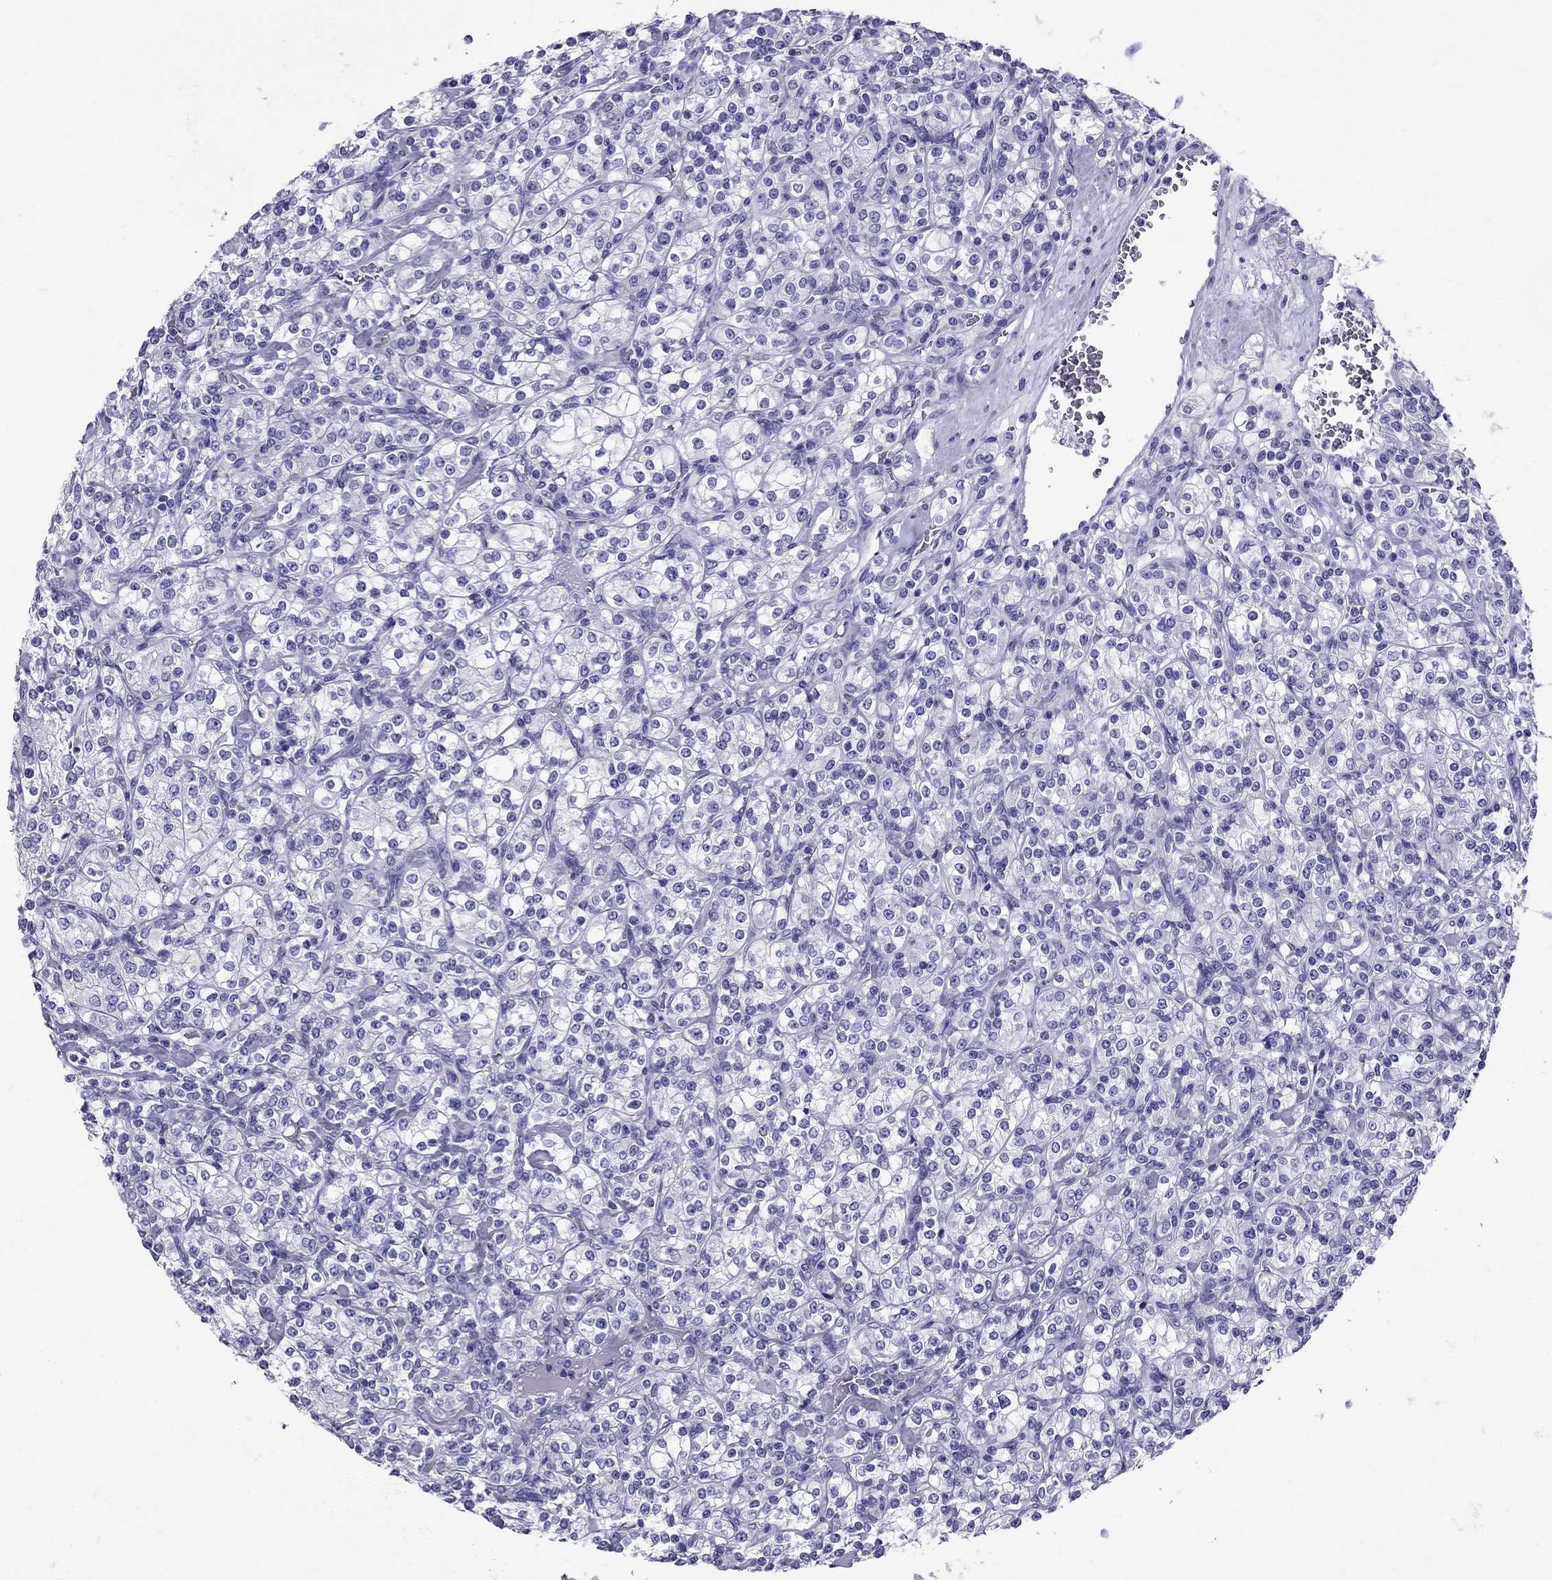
{"staining": {"intensity": "negative", "quantity": "none", "location": "none"}, "tissue": "renal cancer", "cell_type": "Tumor cells", "image_type": "cancer", "snomed": [{"axis": "morphology", "description": "Adenocarcinoma, NOS"}, {"axis": "topography", "description": "Kidney"}], "caption": "High magnification brightfield microscopy of adenocarcinoma (renal) stained with DAB (3,3'-diaminobenzidine) (brown) and counterstained with hematoxylin (blue): tumor cells show no significant positivity. The staining is performed using DAB (3,3'-diaminobenzidine) brown chromogen with nuclei counter-stained in using hematoxylin.", "gene": "AVPR1B", "patient": {"sex": "male", "age": 77}}